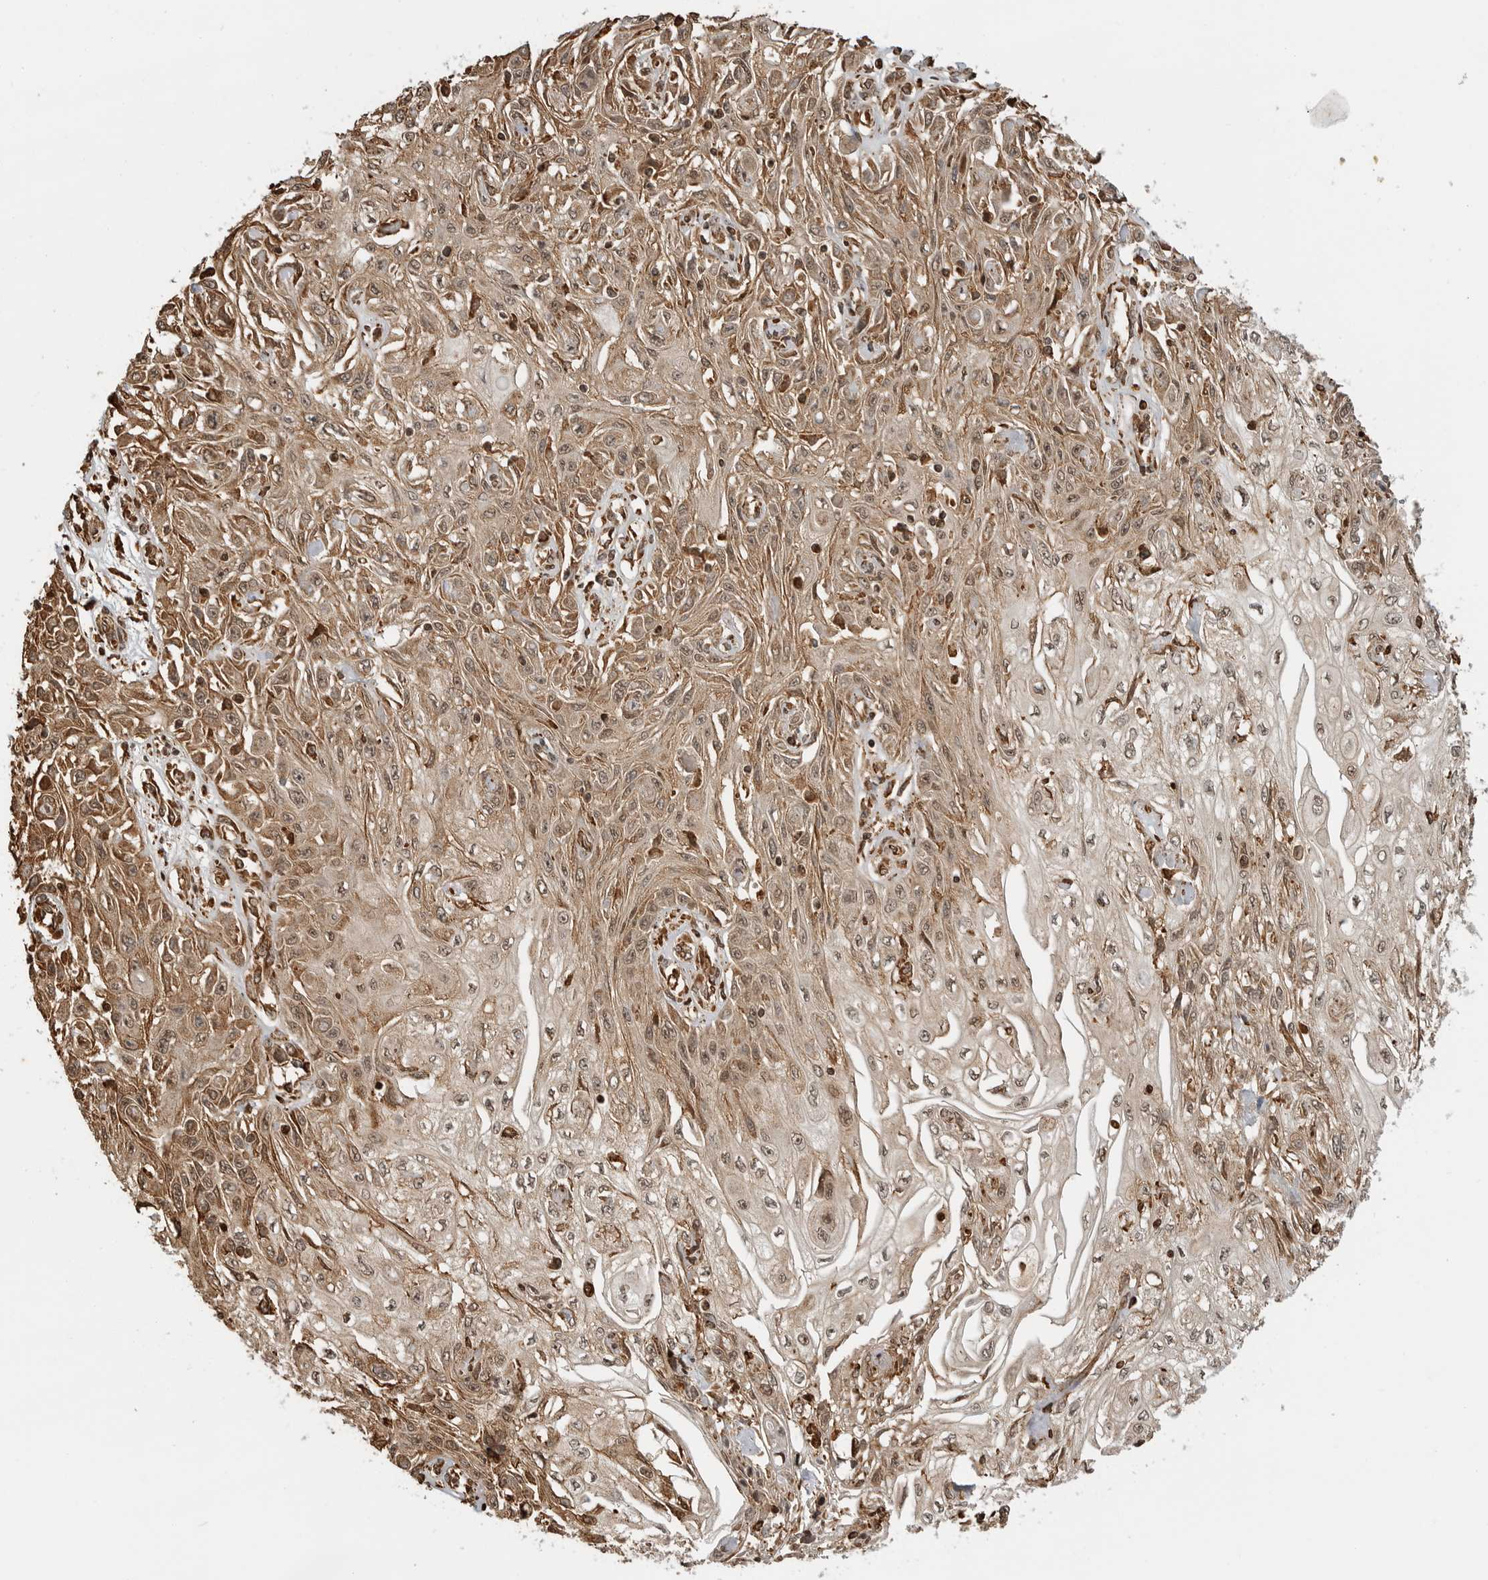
{"staining": {"intensity": "moderate", "quantity": ">75%", "location": "cytoplasmic/membranous,nuclear"}, "tissue": "skin cancer", "cell_type": "Tumor cells", "image_type": "cancer", "snomed": [{"axis": "morphology", "description": "Squamous cell carcinoma, NOS"}, {"axis": "morphology", "description": "Squamous cell carcinoma, metastatic, NOS"}, {"axis": "topography", "description": "Skin"}, {"axis": "topography", "description": "Lymph node"}], "caption": "This histopathology image shows immunohistochemistry staining of skin cancer, with medium moderate cytoplasmic/membranous and nuclear positivity in about >75% of tumor cells.", "gene": "BMP2K", "patient": {"sex": "male", "age": 75}}